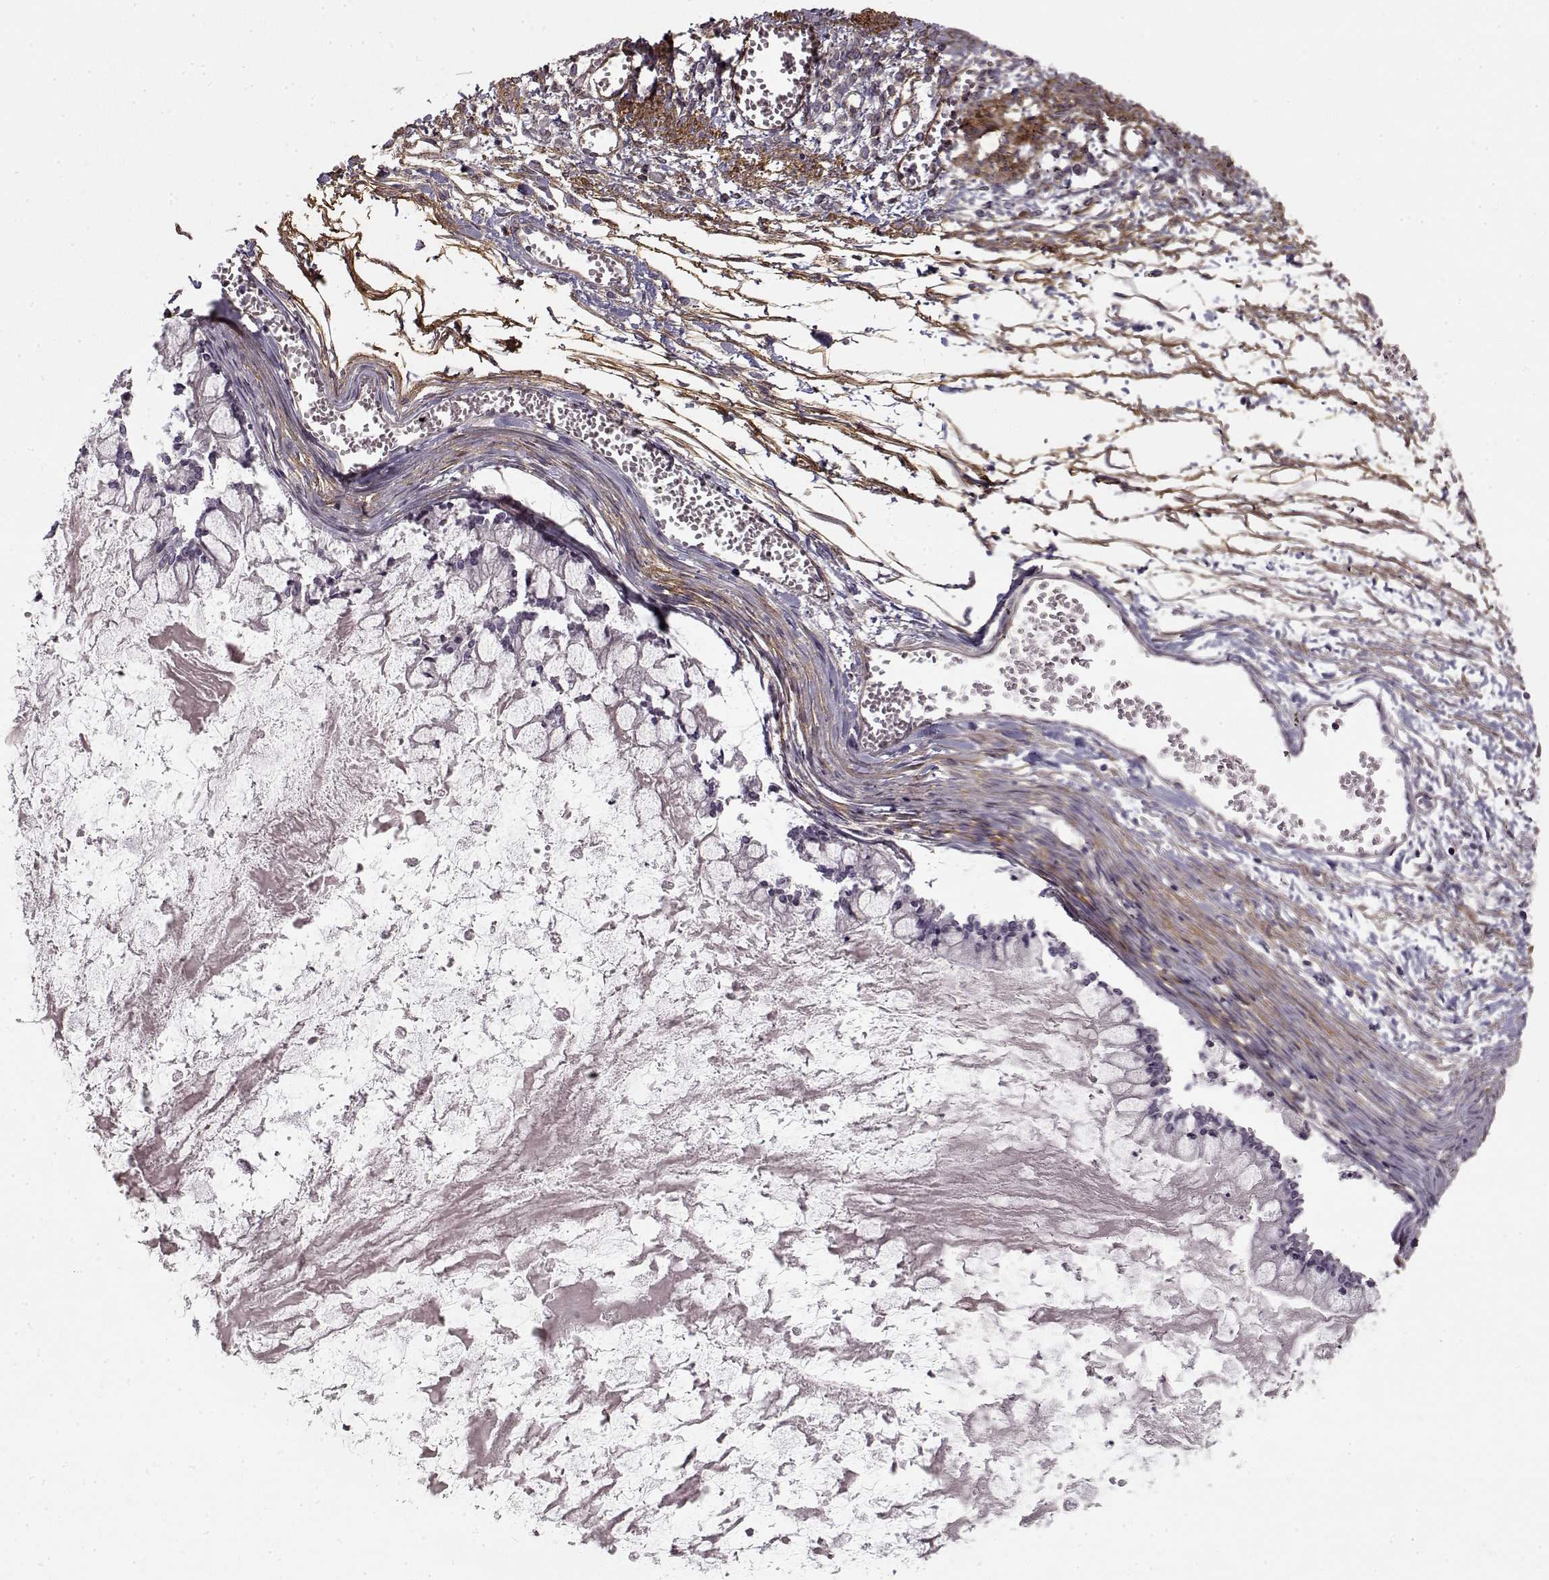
{"staining": {"intensity": "negative", "quantity": "none", "location": "none"}, "tissue": "ovarian cancer", "cell_type": "Tumor cells", "image_type": "cancer", "snomed": [{"axis": "morphology", "description": "Cystadenocarcinoma, mucinous, NOS"}, {"axis": "topography", "description": "Ovary"}], "caption": "Tumor cells are negative for protein expression in human mucinous cystadenocarcinoma (ovarian).", "gene": "LAMB2", "patient": {"sex": "female", "age": 67}}